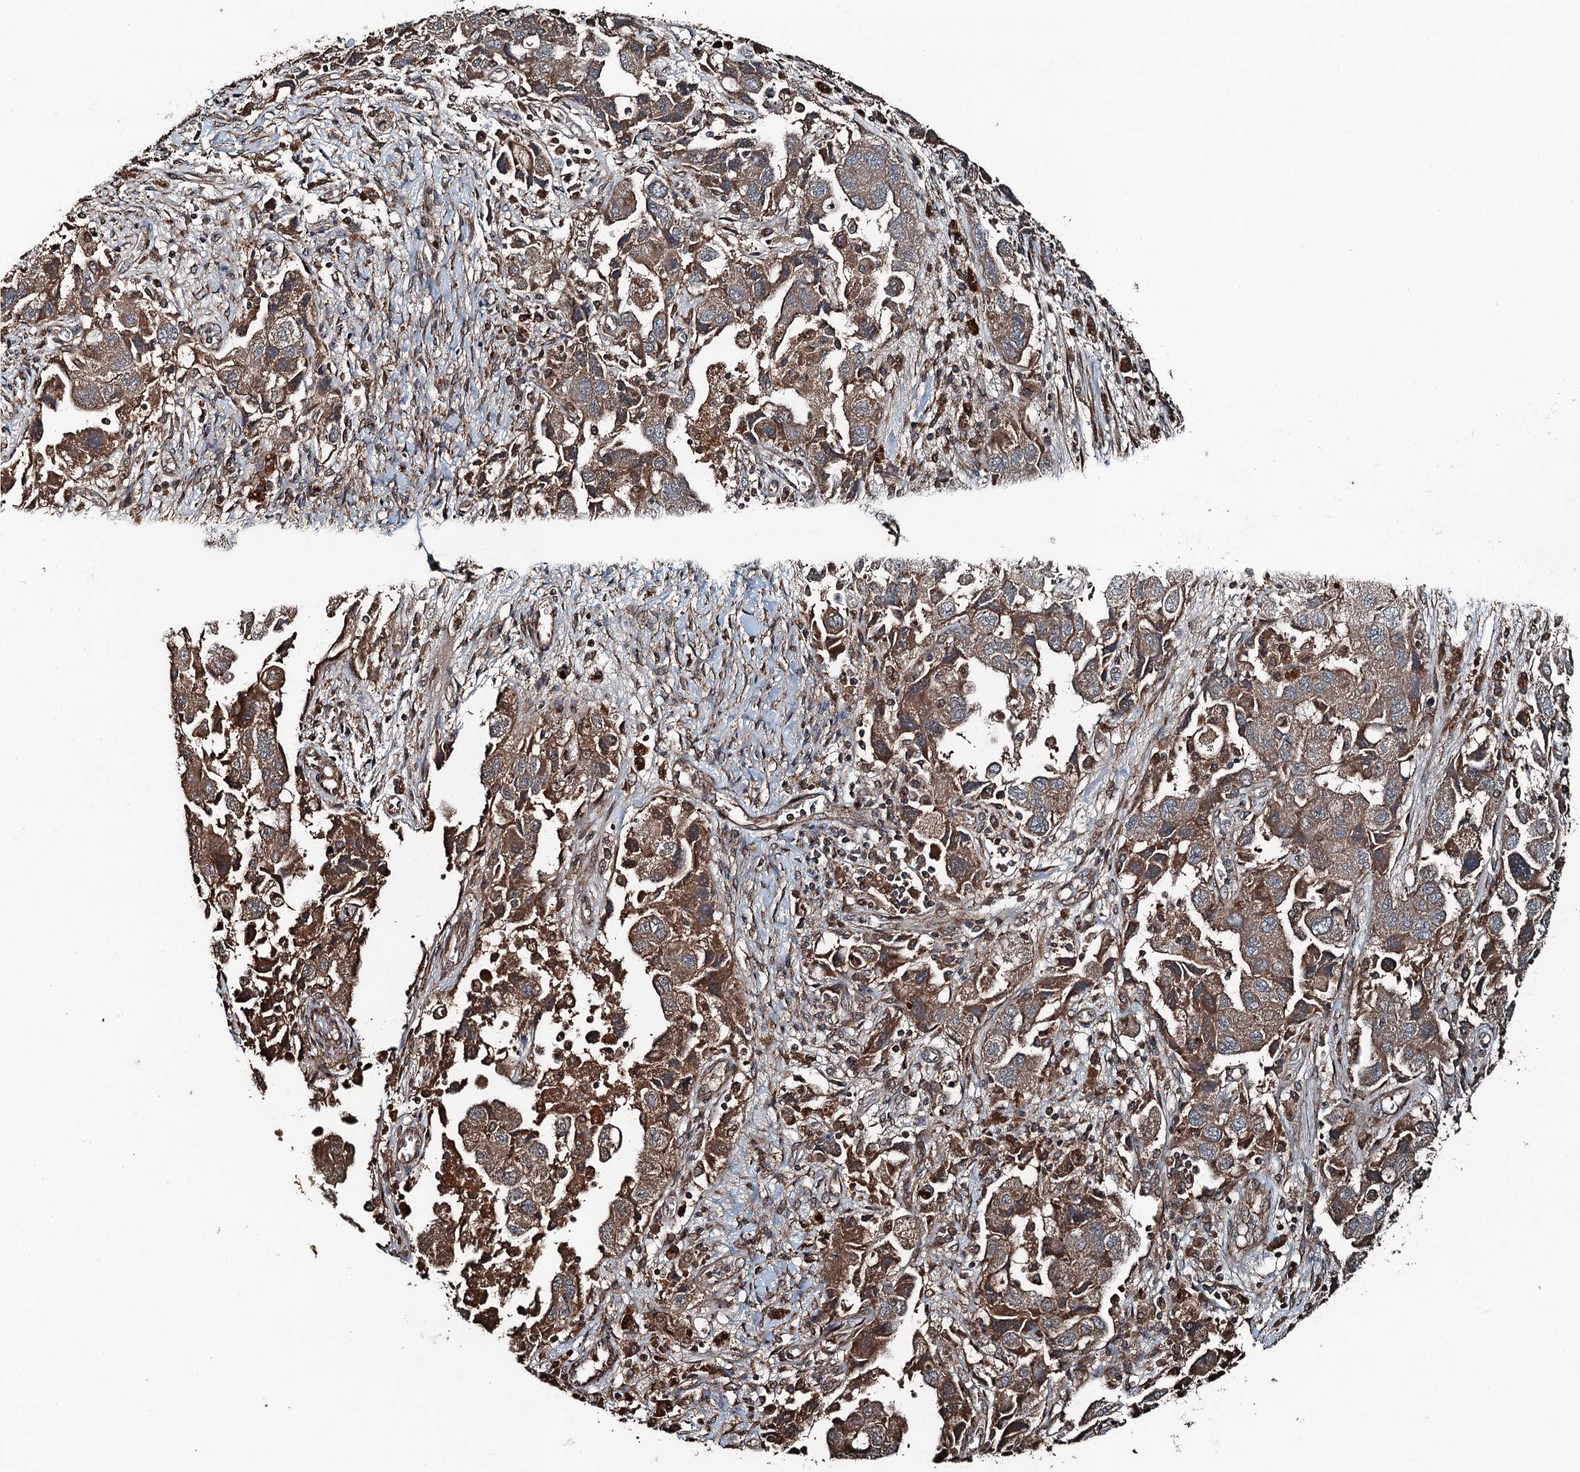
{"staining": {"intensity": "moderate", "quantity": ">75%", "location": "cytoplasmic/membranous"}, "tissue": "ovarian cancer", "cell_type": "Tumor cells", "image_type": "cancer", "snomed": [{"axis": "morphology", "description": "Carcinoma, NOS"}, {"axis": "morphology", "description": "Cystadenocarcinoma, serous, NOS"}, {"axis": "topography", "description": "Ovary"}], "caption": "This micrograph displays immunohistochemistry staining of ovarian cancer (serous cystadenocarcinoma), with medium moderate cytoplasmic/membranous expression in approximately >75% of tumor cells.", "gene": "TCTN1", "patient": {"sex": "female", "age": 69}}